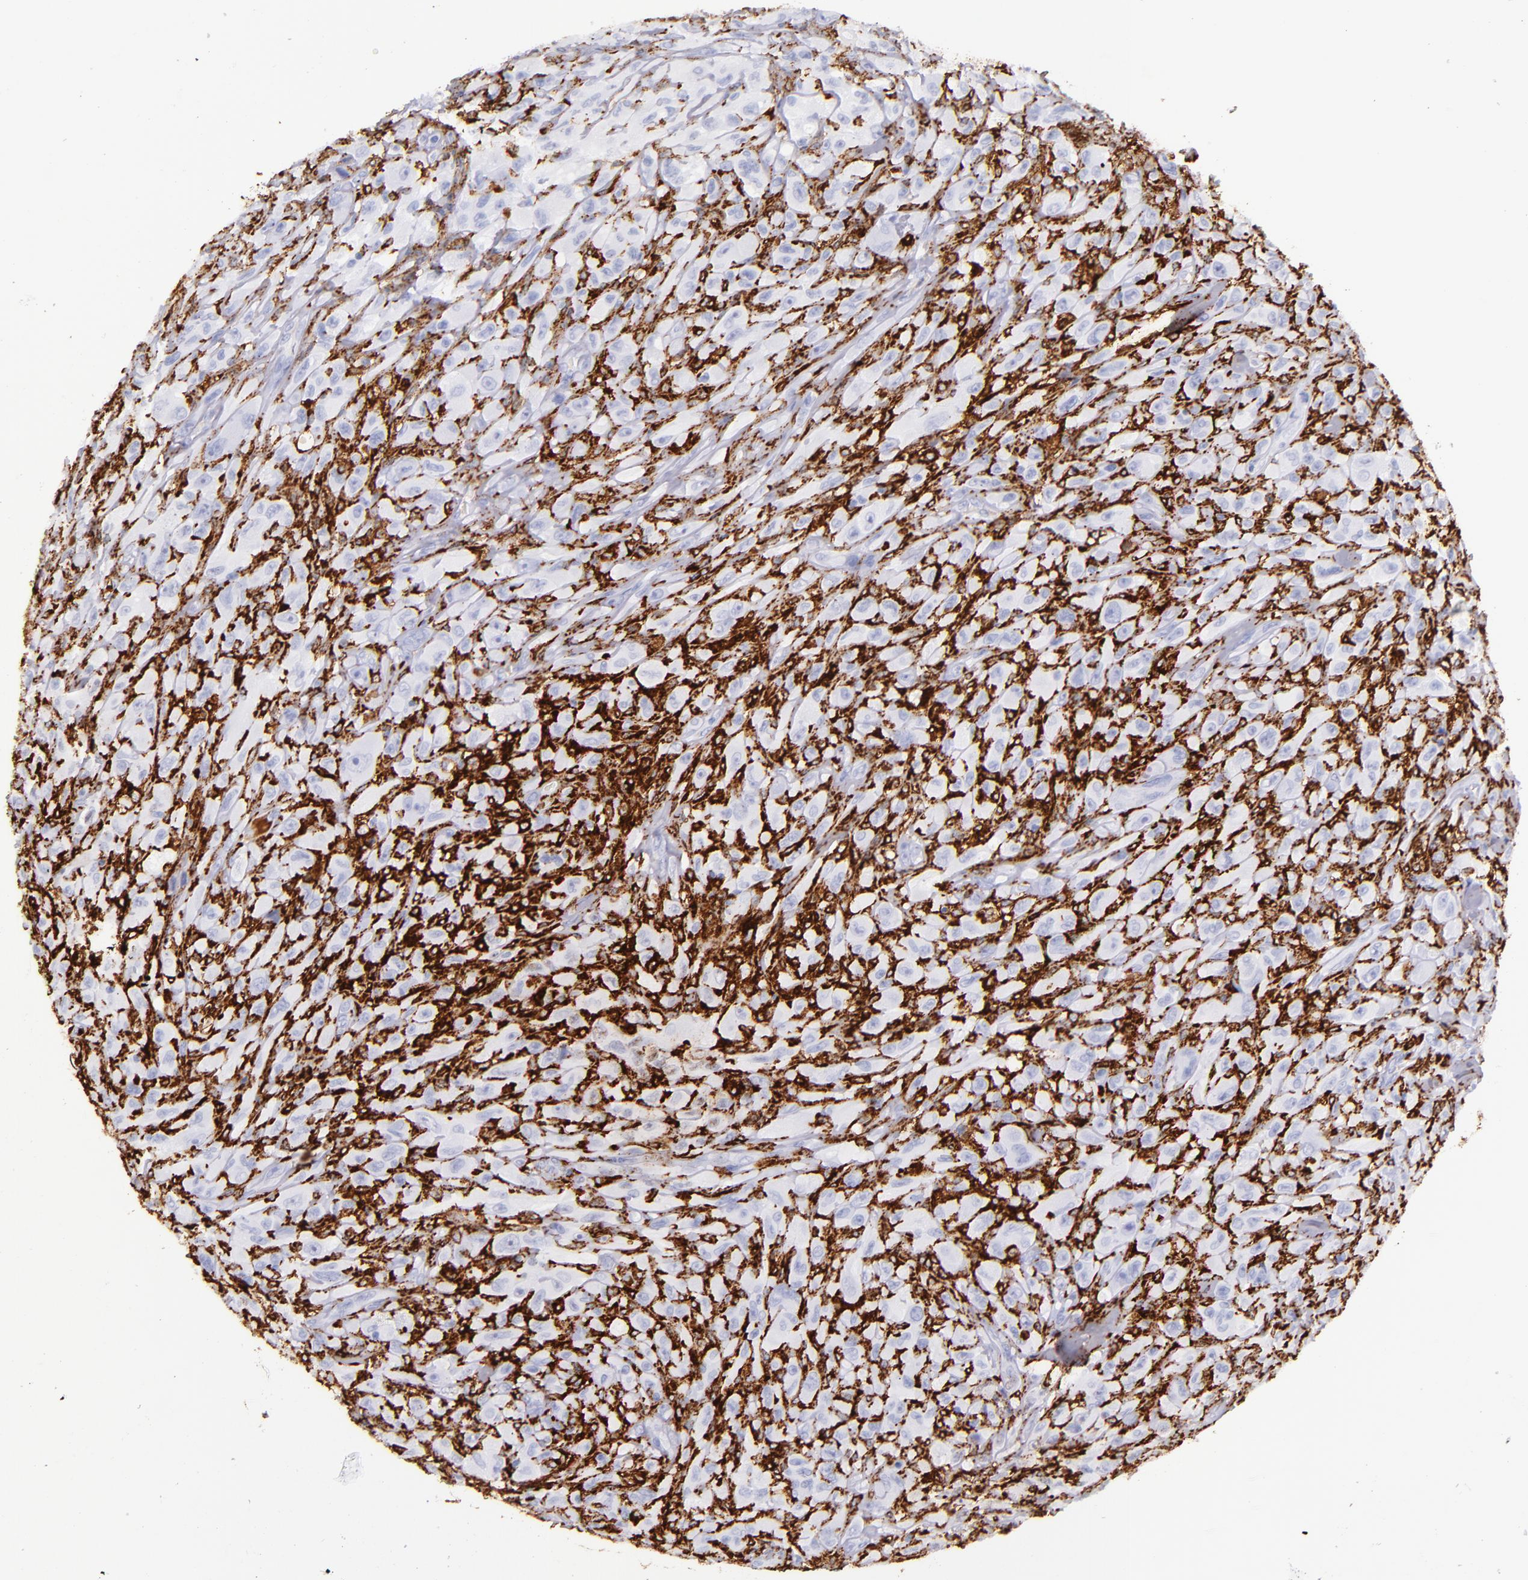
{"staining": {"intensity": "negative", "quantity": "none", "location": "none"}, "tissue": "glioma", "cell_type": "Tumor cells", "image_type": "cancer", "snomed": [{"axis": "morphology", "description": "Glioma, malignant, High grade"}, {"axis": "topography", "description": "Brain"}], "caption": "Immunohistochemistry (IHC) image of neoplastic tissue: human glioma stained with DAB shows no significant protein staining in tumor cells. (Stains: DAB (3,3'-diaminobenzidine) IHC with hematoxylin counter stain, Microscopy: brightfield microscopy at high magnification).", "gene": "CD163", "patient": {"sex": "male", "age": 48}}